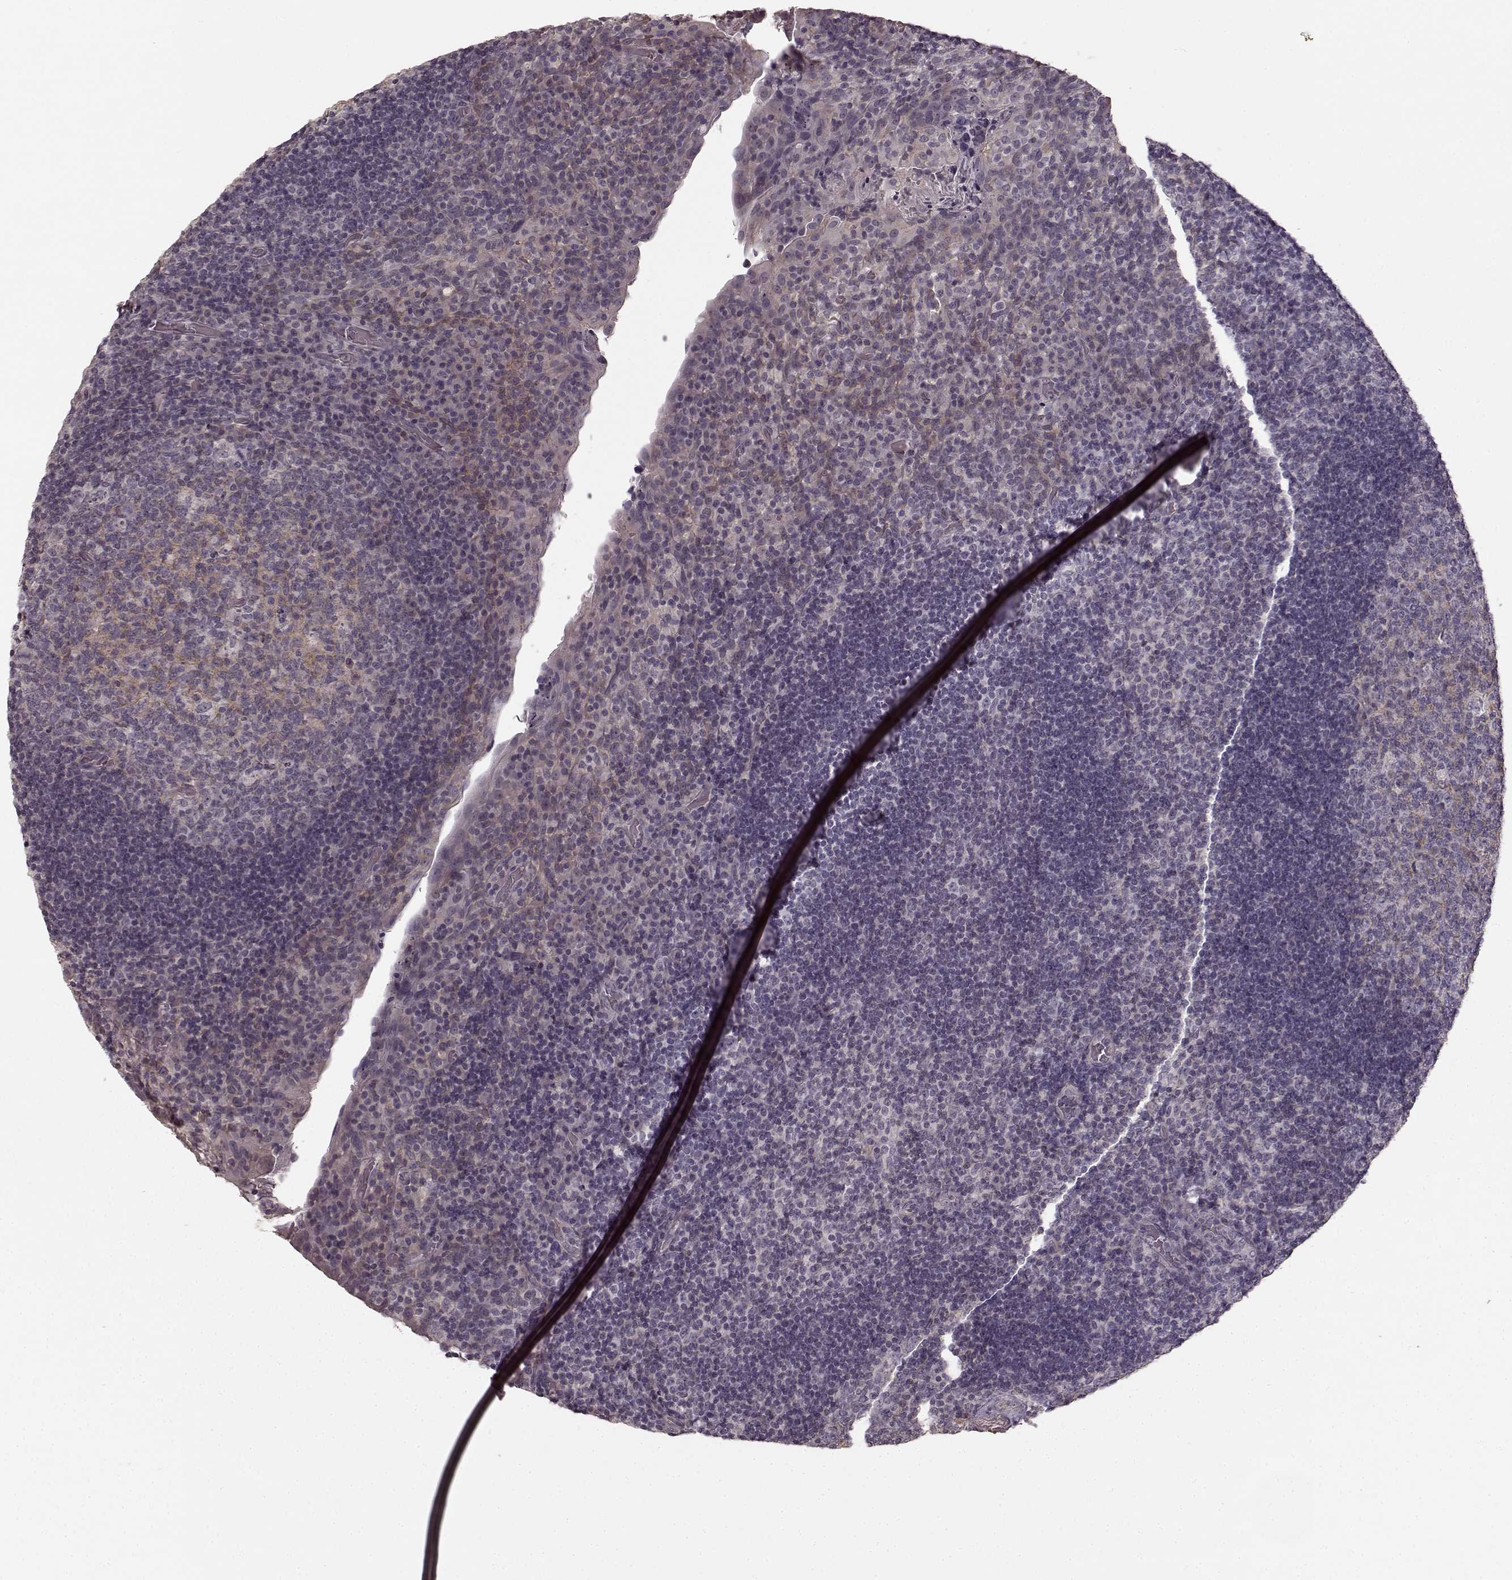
{"staining": {"intensity": "weak", "quantity": "<25%", "location": "cytoplasmic/membranous"}, "tissue": "tonsil", "cell_type": "Germinal center cells", "image_type": "normal", "snomed": [{"axis": "morphology", "description": "Normal tissue, NOS"}, {"axis": "topography", "description": "Tonsil"}], "caption": "Image shows no significant protein positivity in germinal center cells of benign tonsil. The staining was performed using DAB to visualize the protein expression in brown, while the nuclei were stained in blue with hematoxylin (Magnification: 20x).", "gene": "PRKCE", "patient": {"sex": "male", "age": 17}}